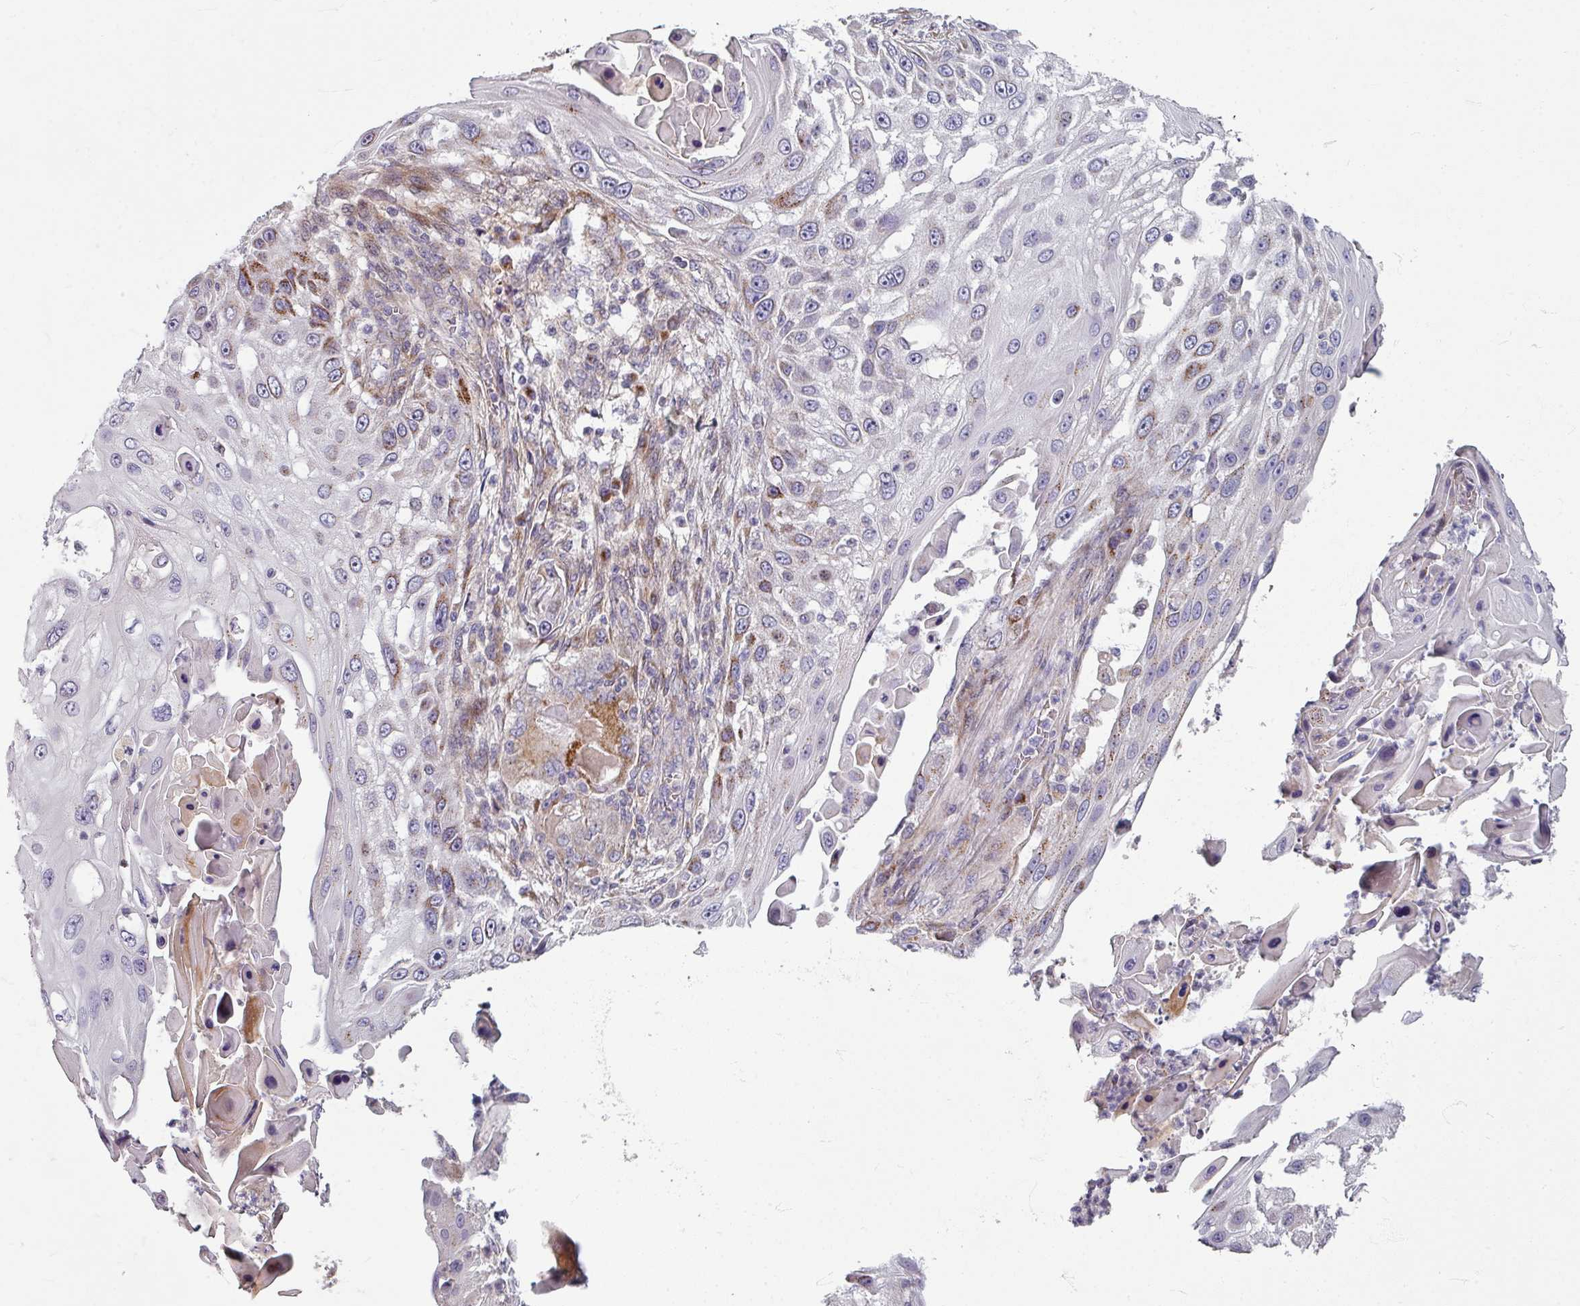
{"staining": {"intensity": "moderate", "quantity": "<25%", "location": "cytoplasmic/membranous"}, "tissue": "skin cancer", "cell_type": "Tumor cells", "image_type": "cancer", "snomed": [{"axis": "morphology", "description": "Squamous cell carcinoma, NOS"}, {"axis": "topography", "description": "Skin"}], "caption": "Protein expression analysis of human squamous cell carcinoma (skin) reveals moderate cytoplasmic/membranous staining in approximately <25% of tumor cells.", "gene": "GABARAPL1", "patient": {"sex": "female", "age": 44}}